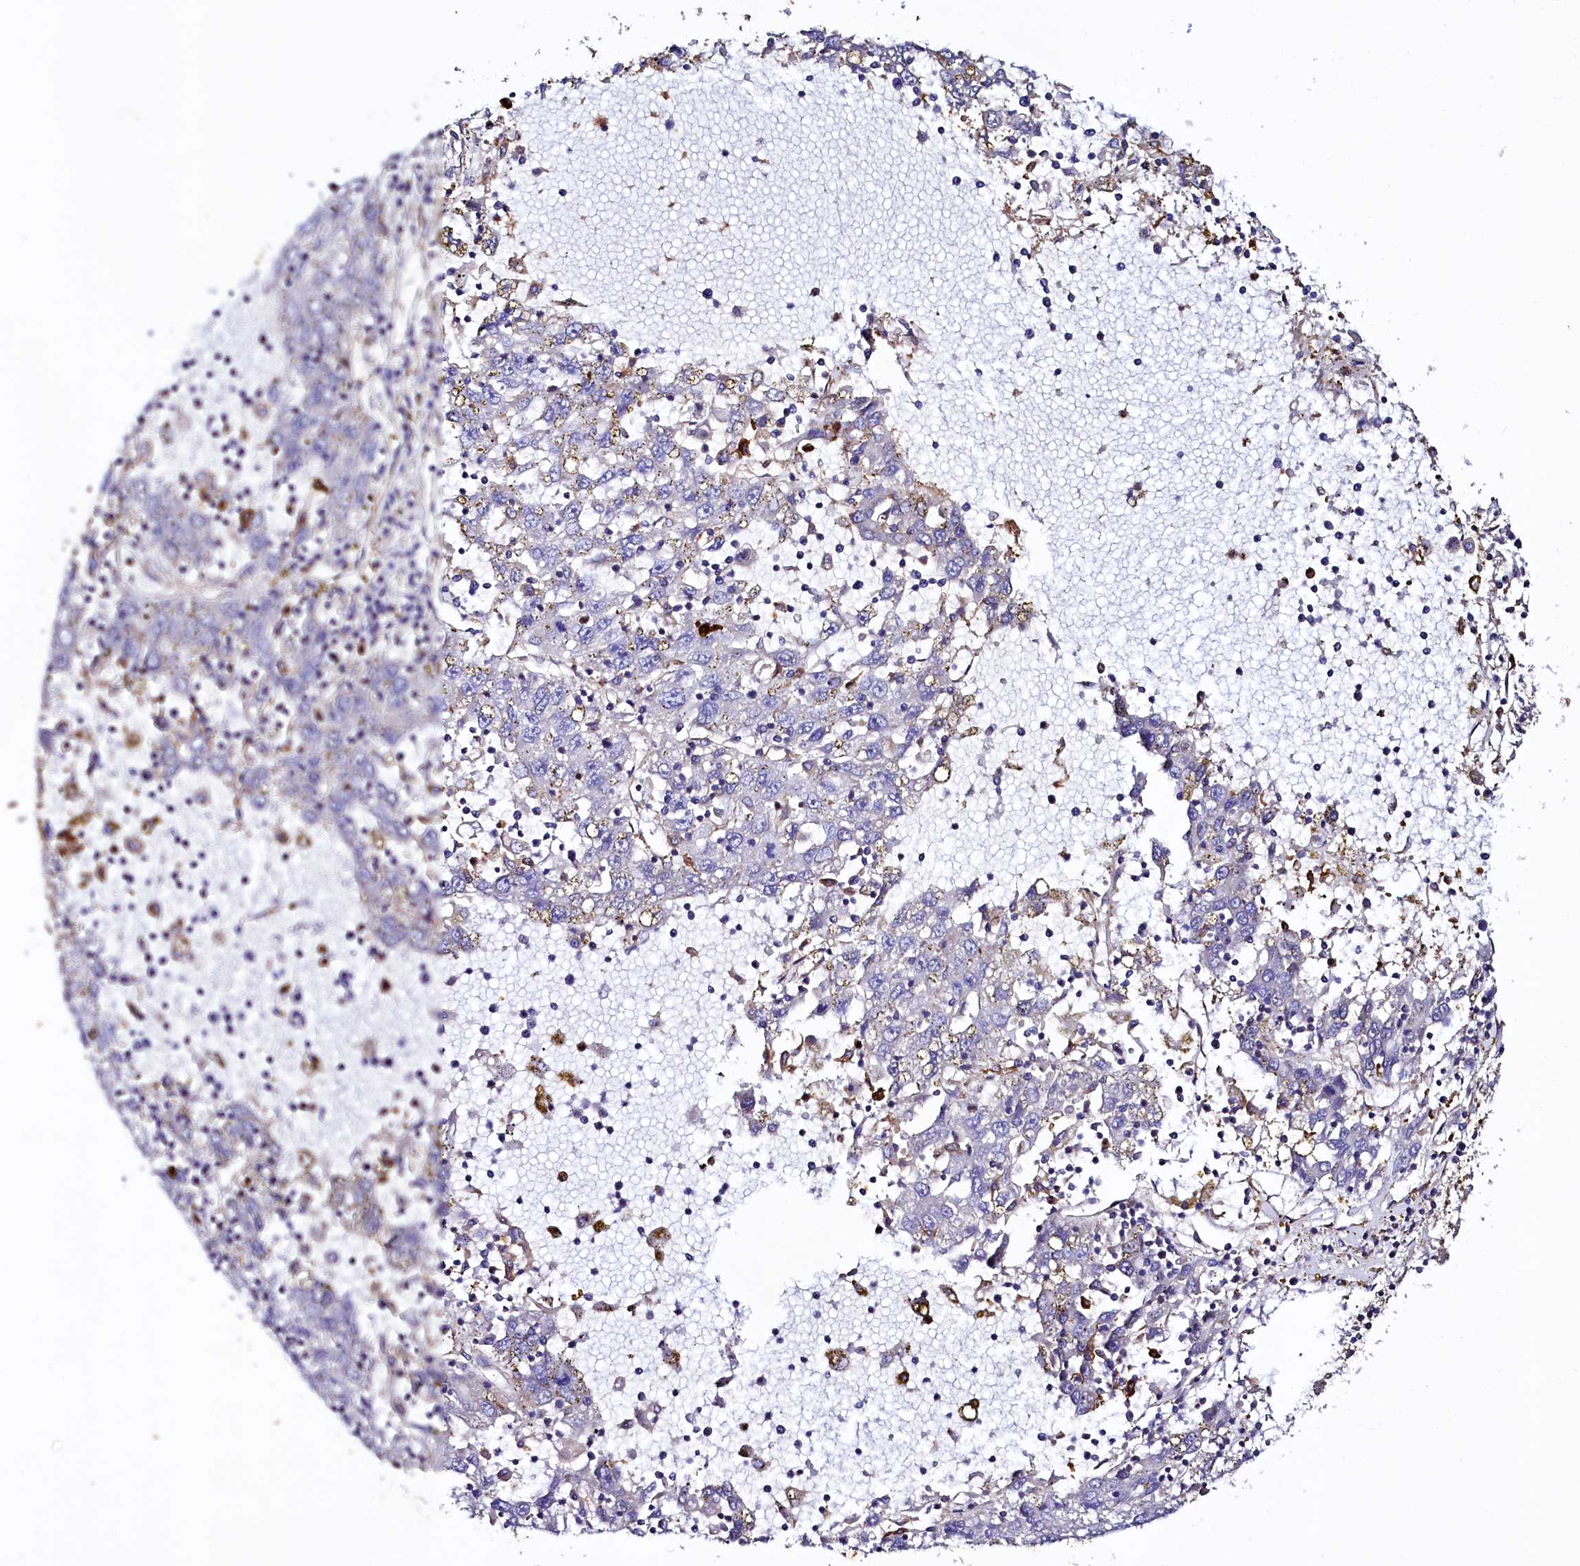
{"staining": {"intensity": "negative", "quantity": "none", "location": "none"}, "tissue": "liver cancer", "cell_type": "Tumor cells", "image_type": "cancer", "snomed": [{"axis": "morphology", "description": "Carcinoma, Hepatocellular, NOS"}, {"axis": "topography", "description": "Liver"}], "caption": "Immunohistochemistry image of neoplastic tissue: human liver cancer stained with DAB (3,3'-diaminobenzidine) exhibits no significant protein positivity in tumor cells.", "gene": "STAMBPL1", "patient": {"sex": "male", "age": 49}}